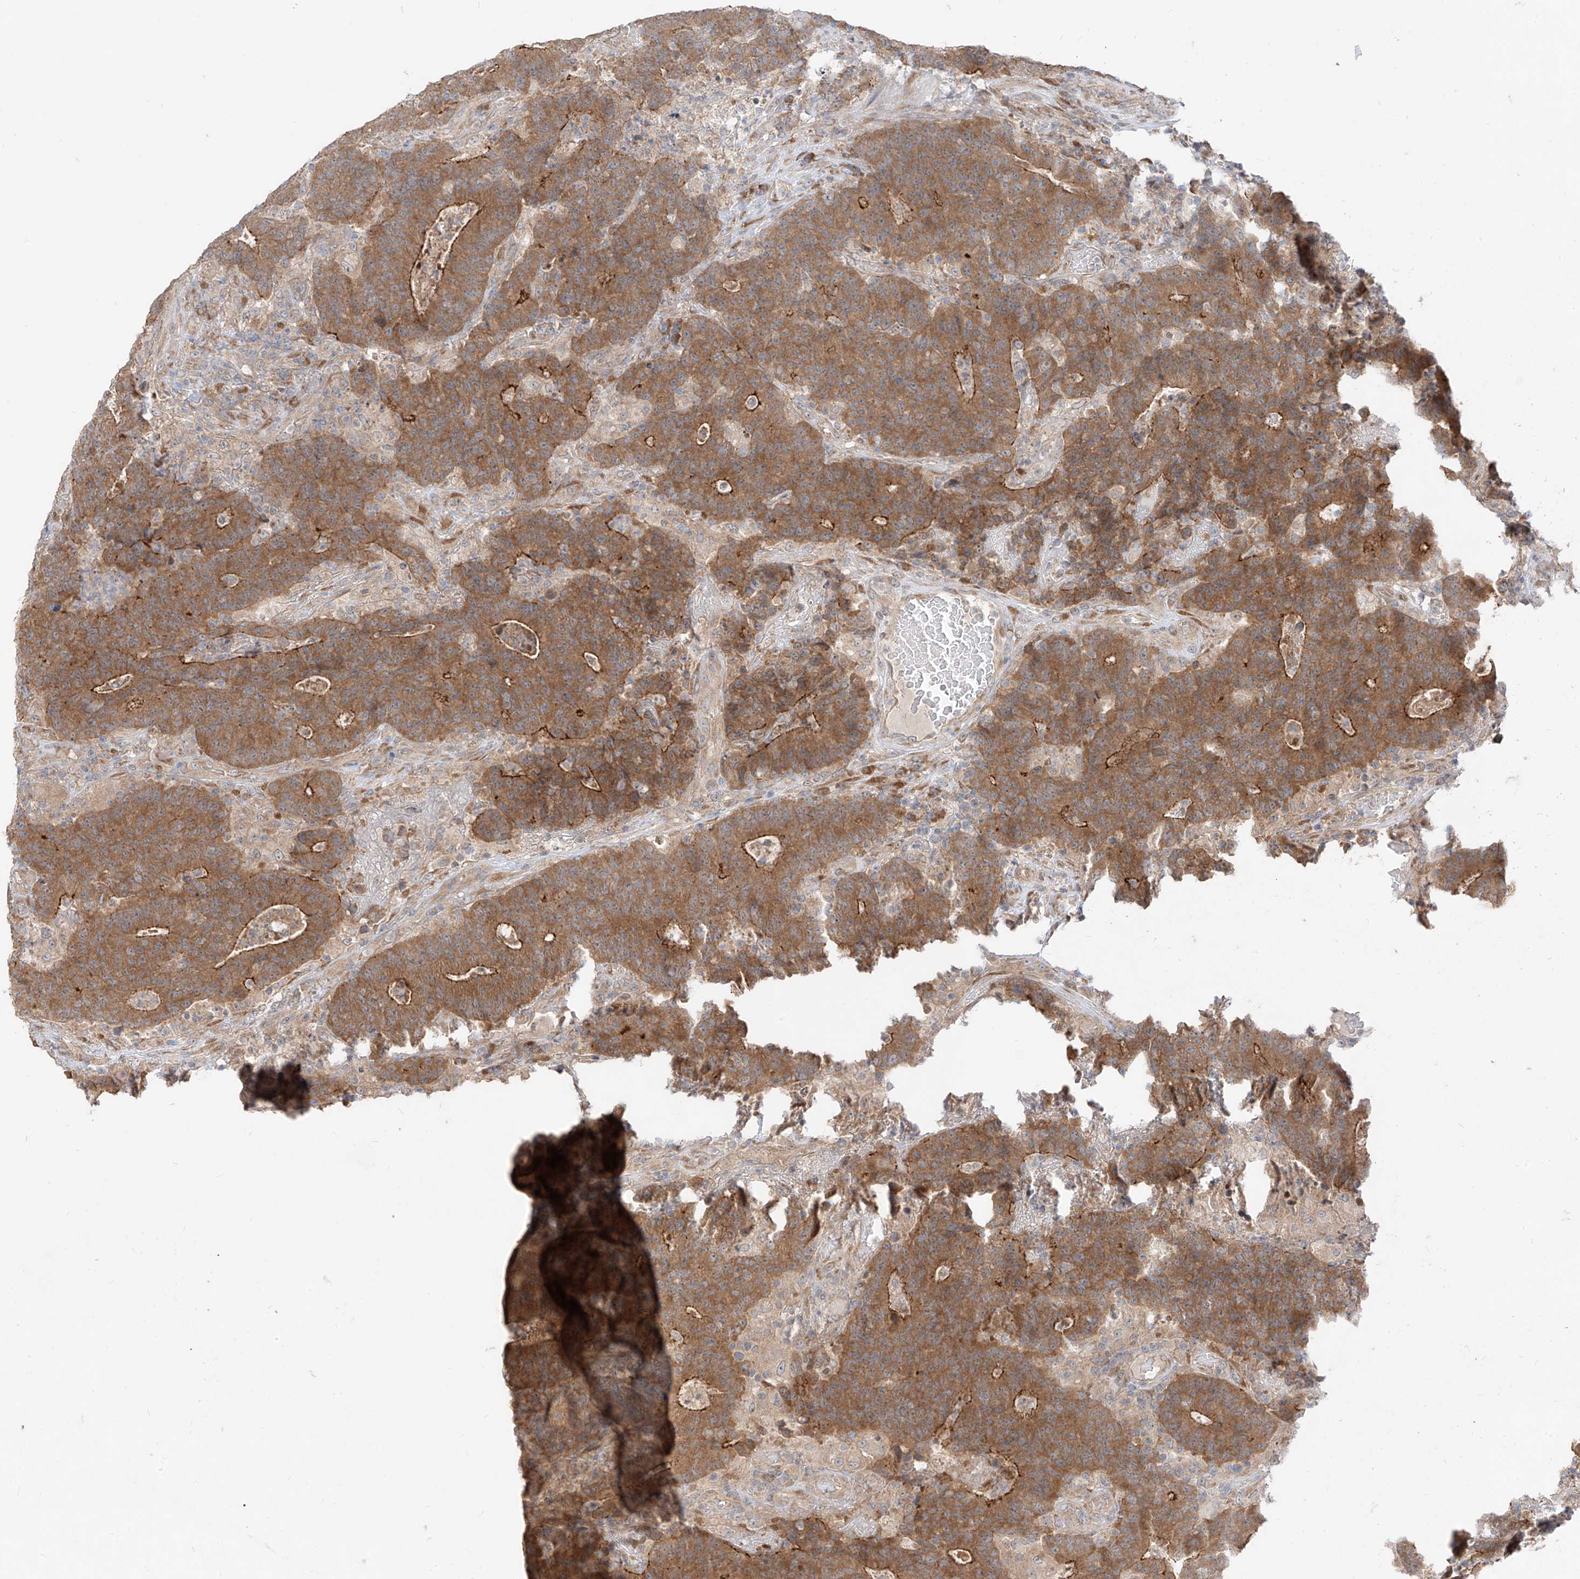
{"staining": {"intensity": "moderate", "quantity": ">75%", "location": "cytoplasmic/membranous"}, "tissue": "colorectal cancer", "cell_type": "Tumor cells", "image_type": "cancer", "snomed": [{"axis": "morphology", "description": "Normal tissue, NOS"}, {"axis": "morphology", "description": "Adenocarcinoma, NOS"}, {"axis": "topography", "description": "Colon"}], "caption": "Colorectal cancer (adenocarcinoma) stained for a protein reveals moderate cytoplasmic/membranous positivity in tumor cells.", "gene": "MTUS2", "patient": {"sex": "female", "age": 75}}